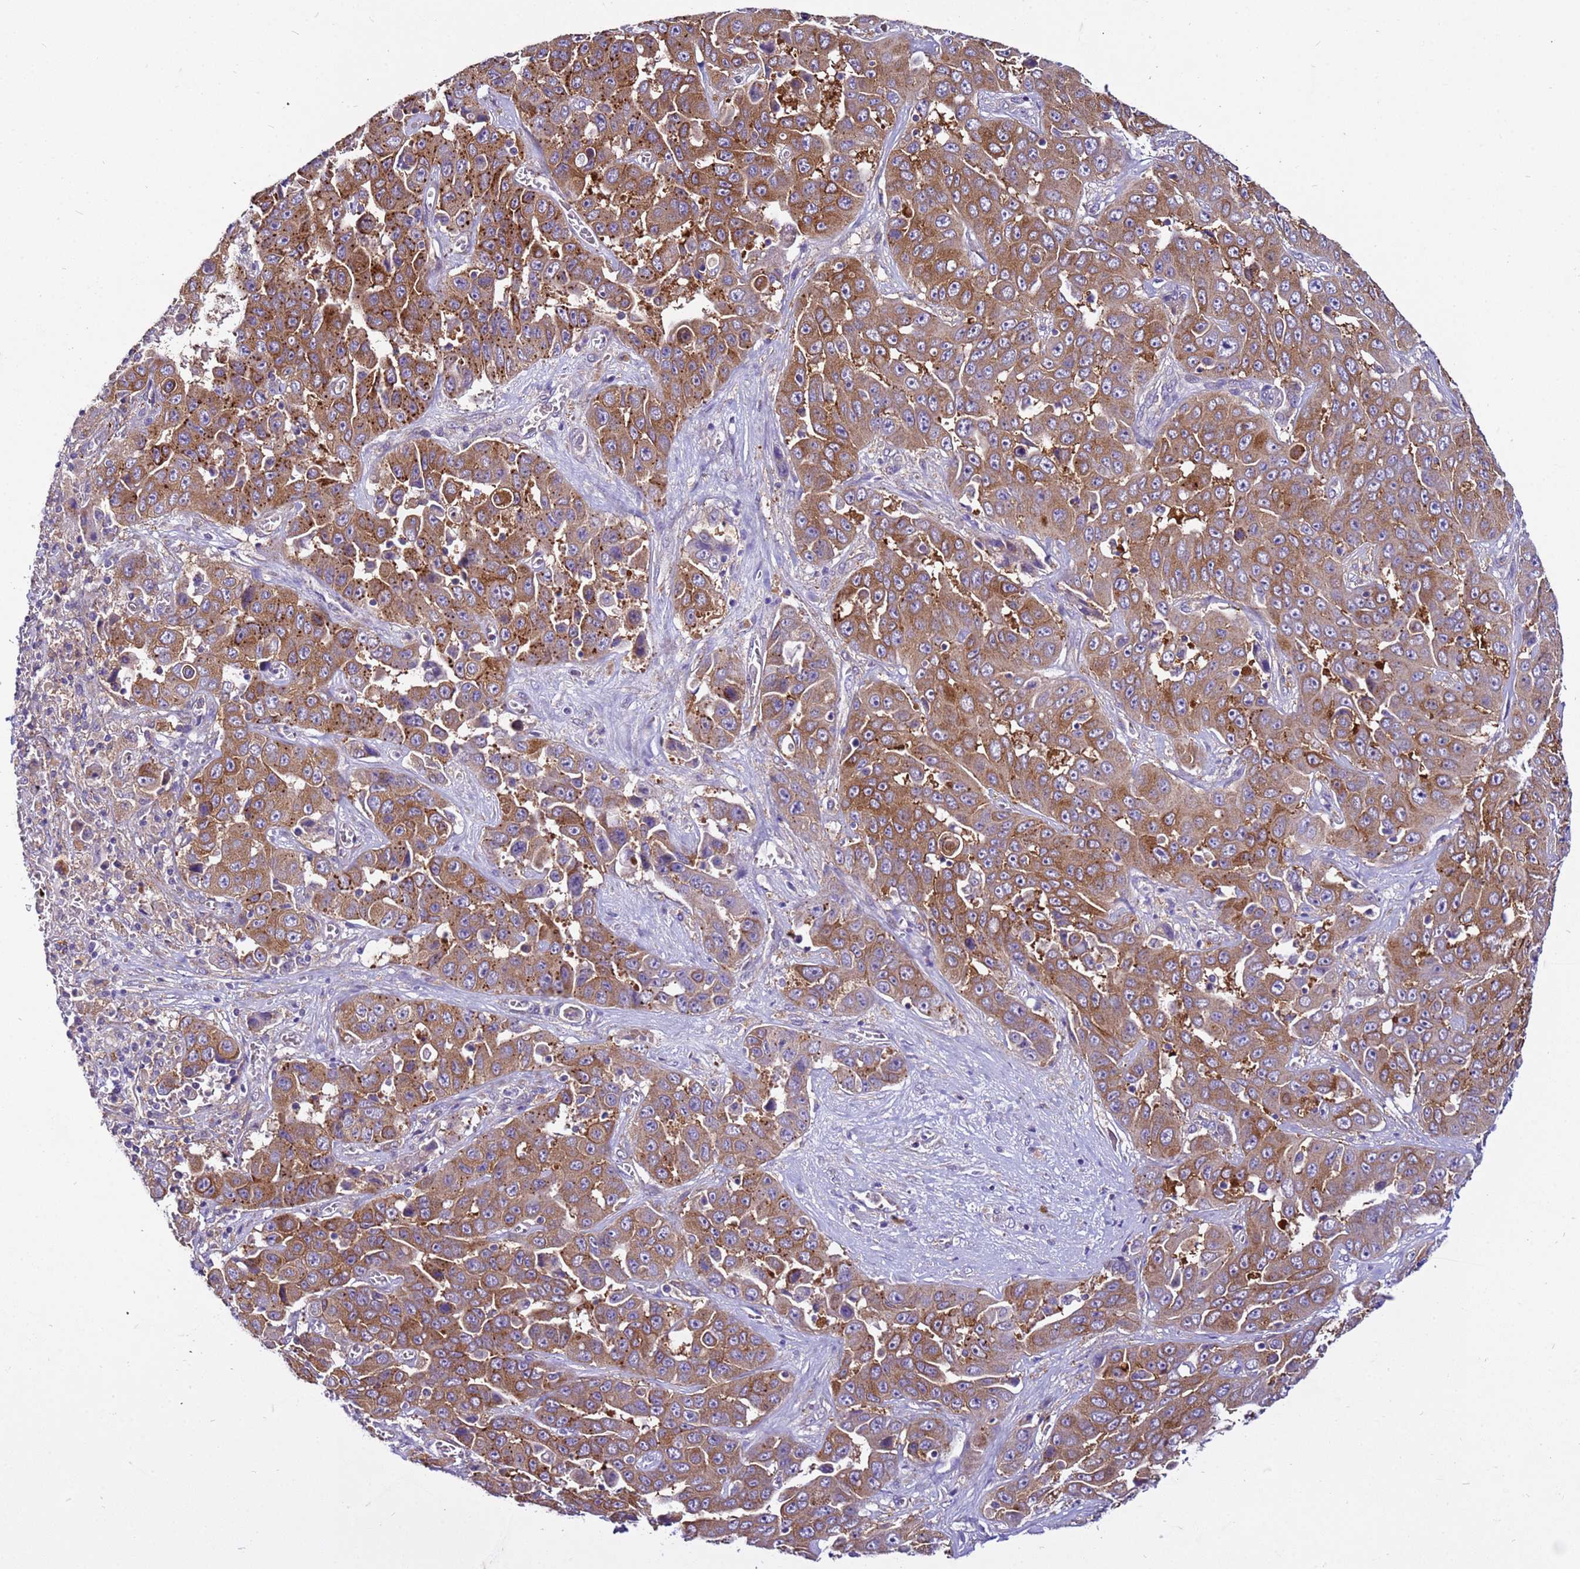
{"staining": {"intensity": "moderate", "quantity": ">75%", "location": "cytoplasmic/membranous"}, "tissue": "liver cancer", "cell_type": "Tumor cells", "image_type": "cancer", "snomed": [{"axis": "morphology", "description": "Cholangiocarcinoma"}, {"axis": "topography", "description": "Liver"}], "caption": "Immunohistochemical staining of human liver cholangiocarcinoma demonstrates medium levels of moderate cytoplasmic/membranous positivity in approximately >75% of tumor cells.", "gene": "PKD1", "patient": {"sex": "female", "age": 52}}